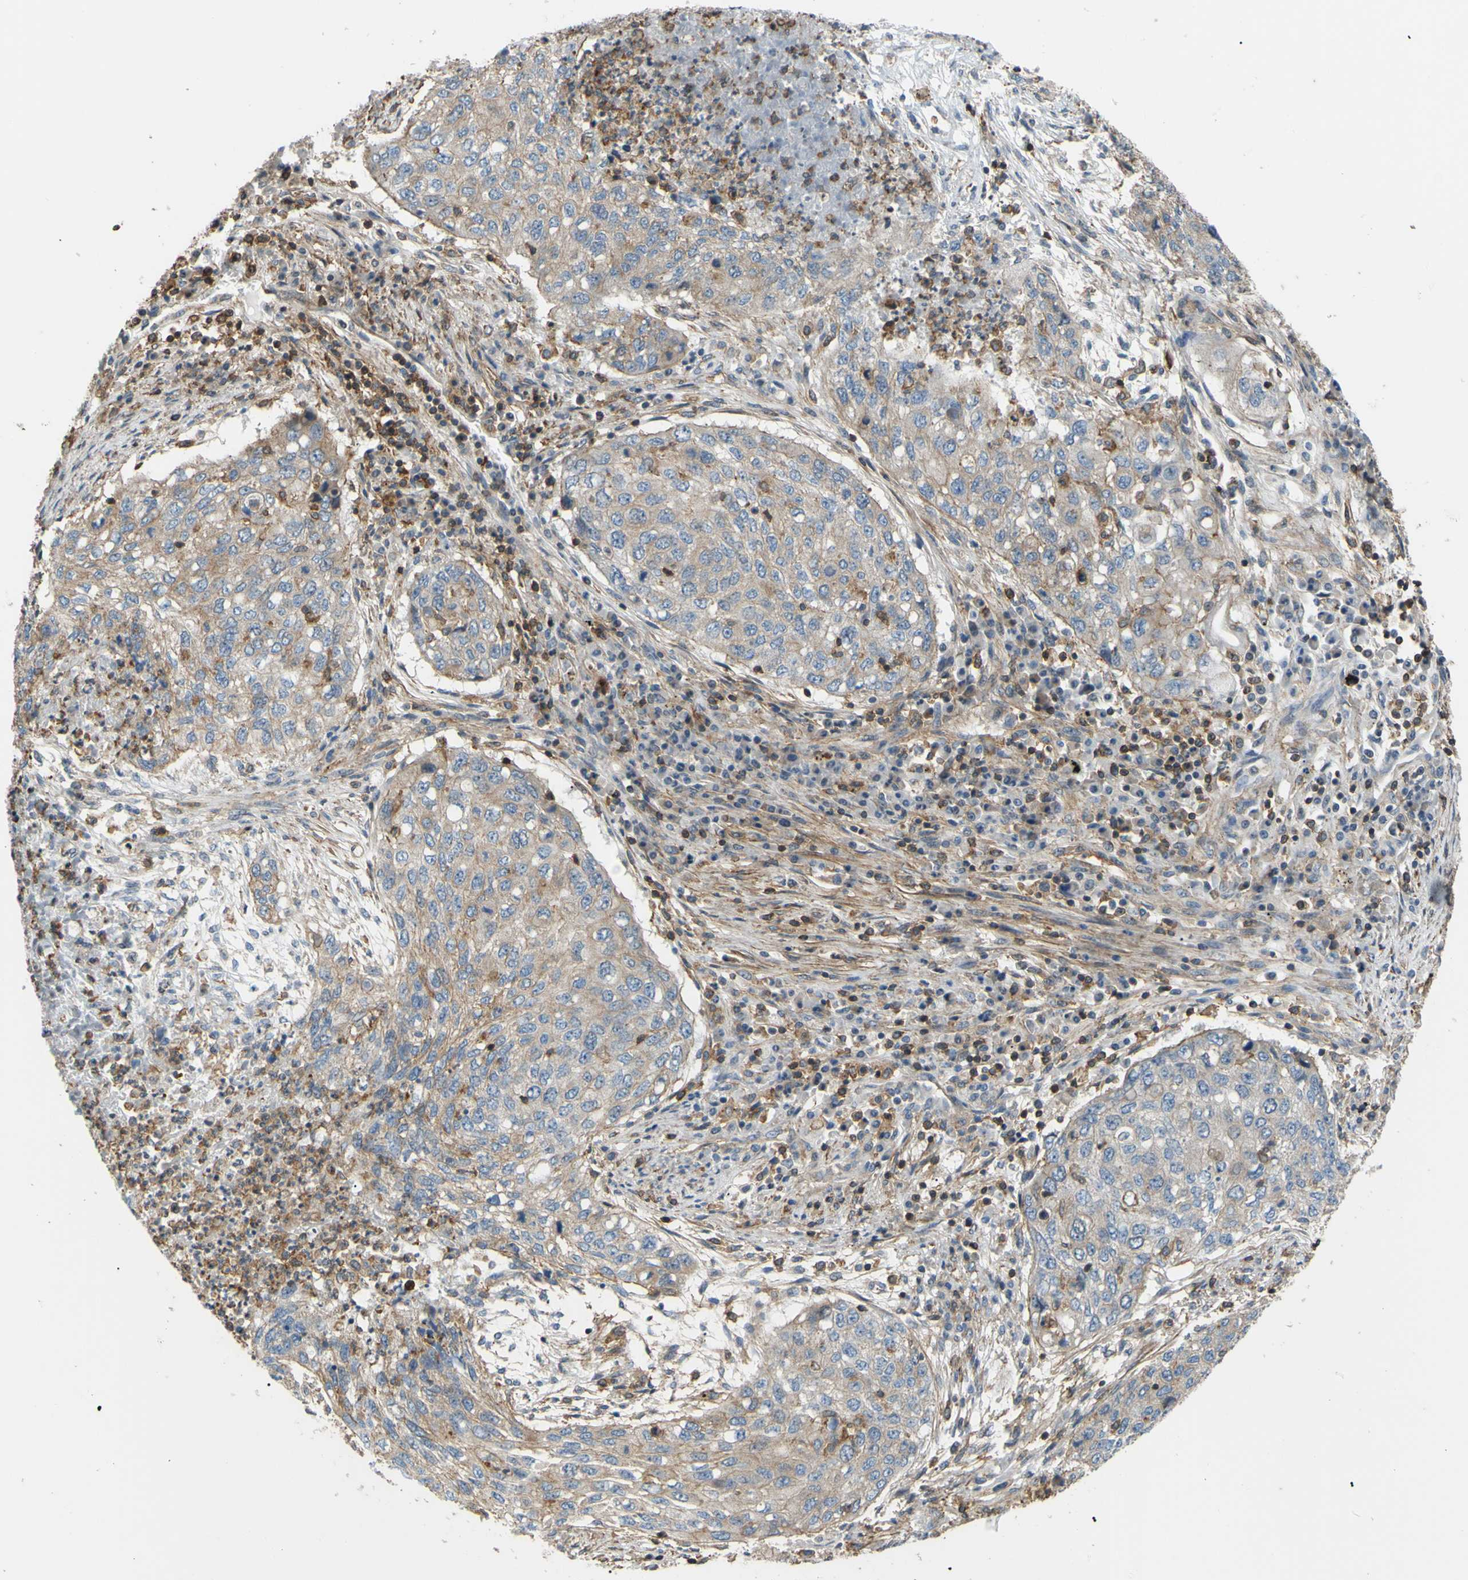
{"staining": {"intensity": "weak", "quantity": ">75%", "location": "cytoplasmic/membranous"}, "tissue": "lung cancer", "cell_type": "Tumor cells", "image_type": "cancer", "snomed": [{"axis": "morphology", "description": "Squamous cell carcinoma, NOS"}, {"axis": "topography", "description": "Lung"}], "caption": "Immunohistochemistry histopathology image of neoplastic tissue: human lung cancer stained using immunohistochemistry shows low levels of weak protein expression localized specifically in the cytoplasmic/membranous of tumor cells, appearing as a cytoplasmic/membranous brown color.", "gene": "ADD3", "patient": {"sex": "female", "age": 63}}